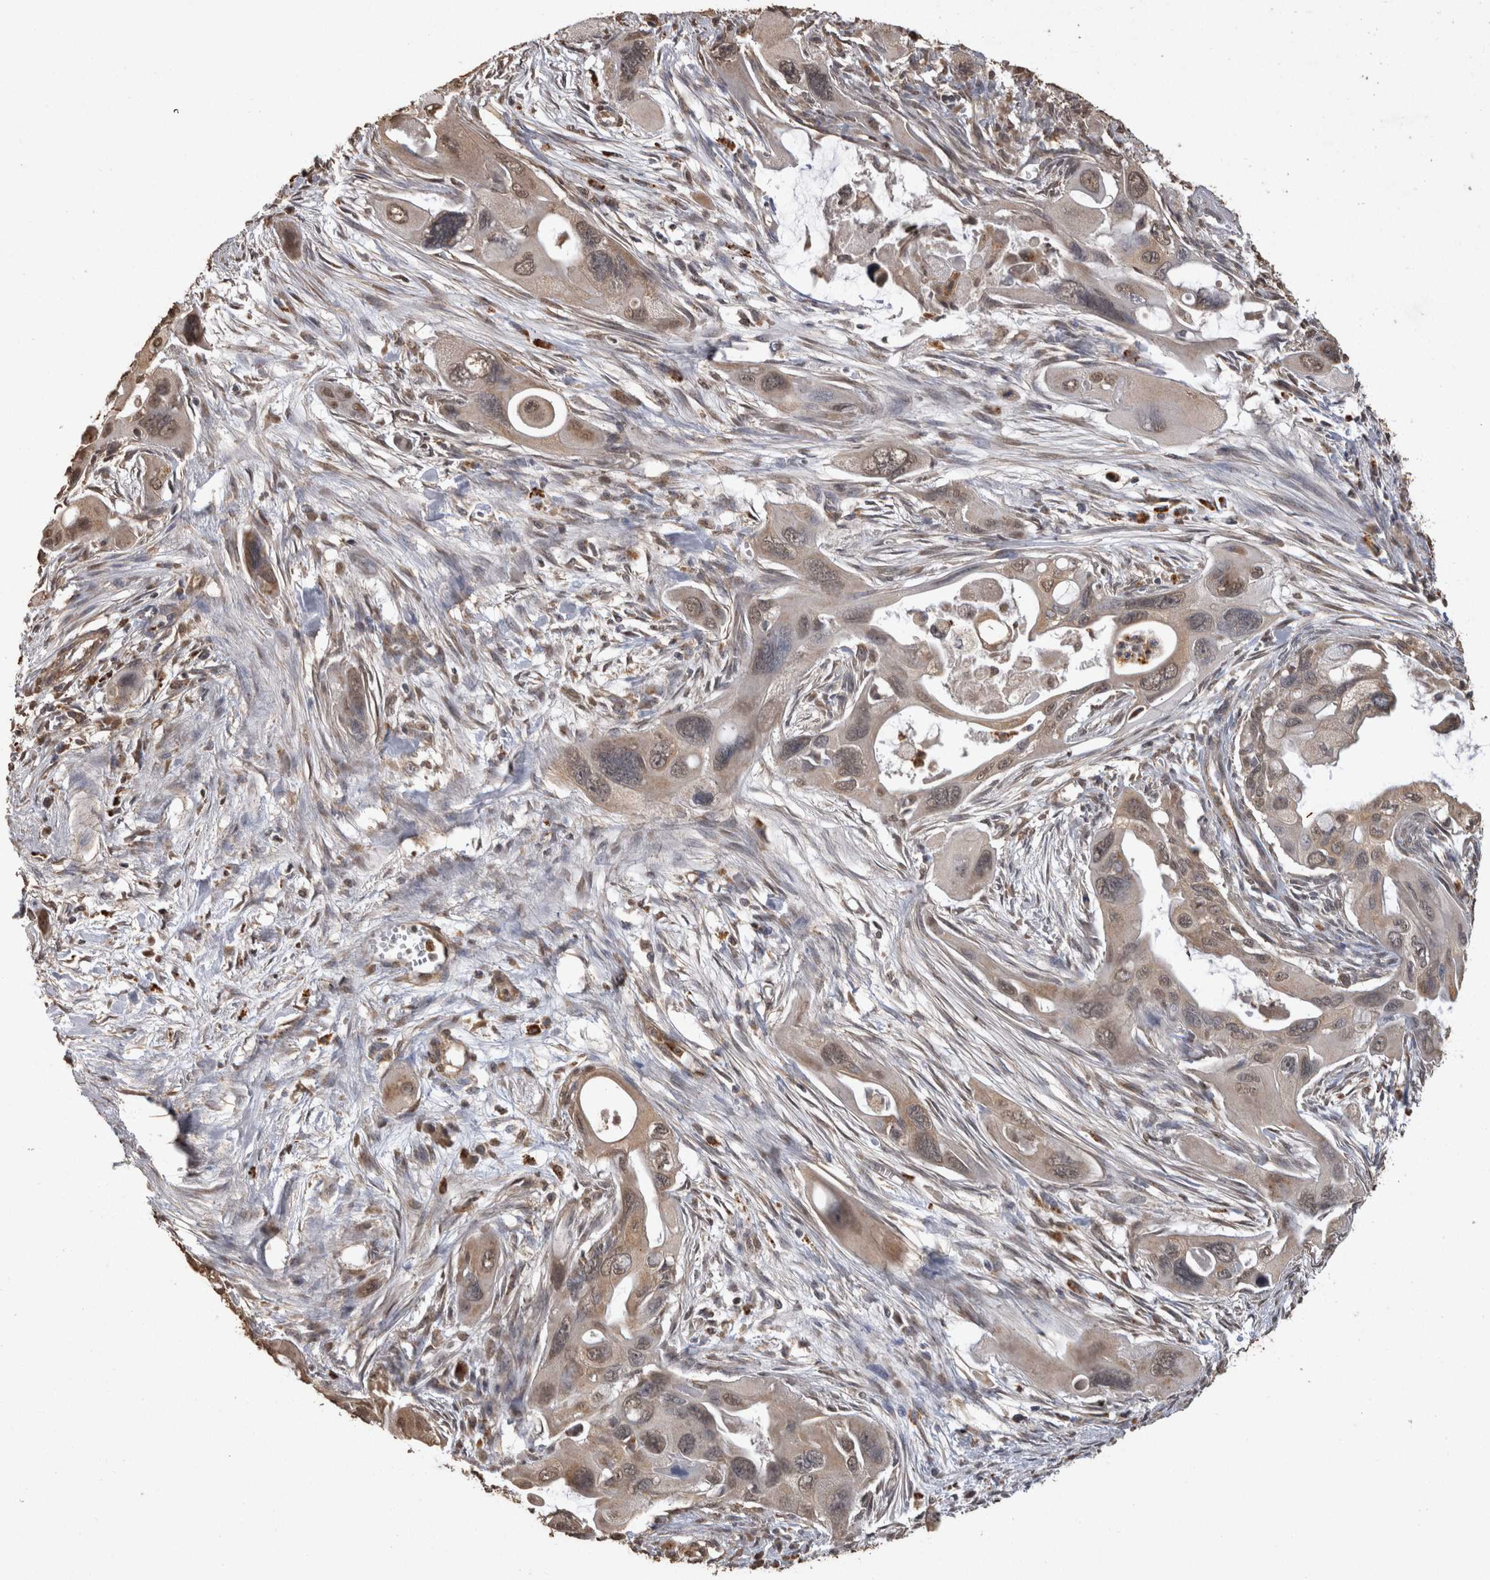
{"staining": {"intensity": "moderate", "quantity": "25%-75%", "location": "cytoplasmic/membranous,nuclear"}, "tissue": "pancreatic cancer", "cell_type": "Tumor cells", "image_type": "cancer", "snomed": [{"axis": "morphology", "description": "Adenocarcinoma, NOS"}, {"axis": "topography", "description": "Pancreas"}], "caption": "Protein expression analysis of pancreatic adenocarcinoma reveals moderate cytoplasmic/membranous and nuclear staining in approximately 25%-75% of tumor cells. Using DAB (brown) and hematoxylin (blue) stains, captured at high magnification using brightfield microscopy.", "gene": "SOCS5", "patient": {"sex": "male", "age": 73}}